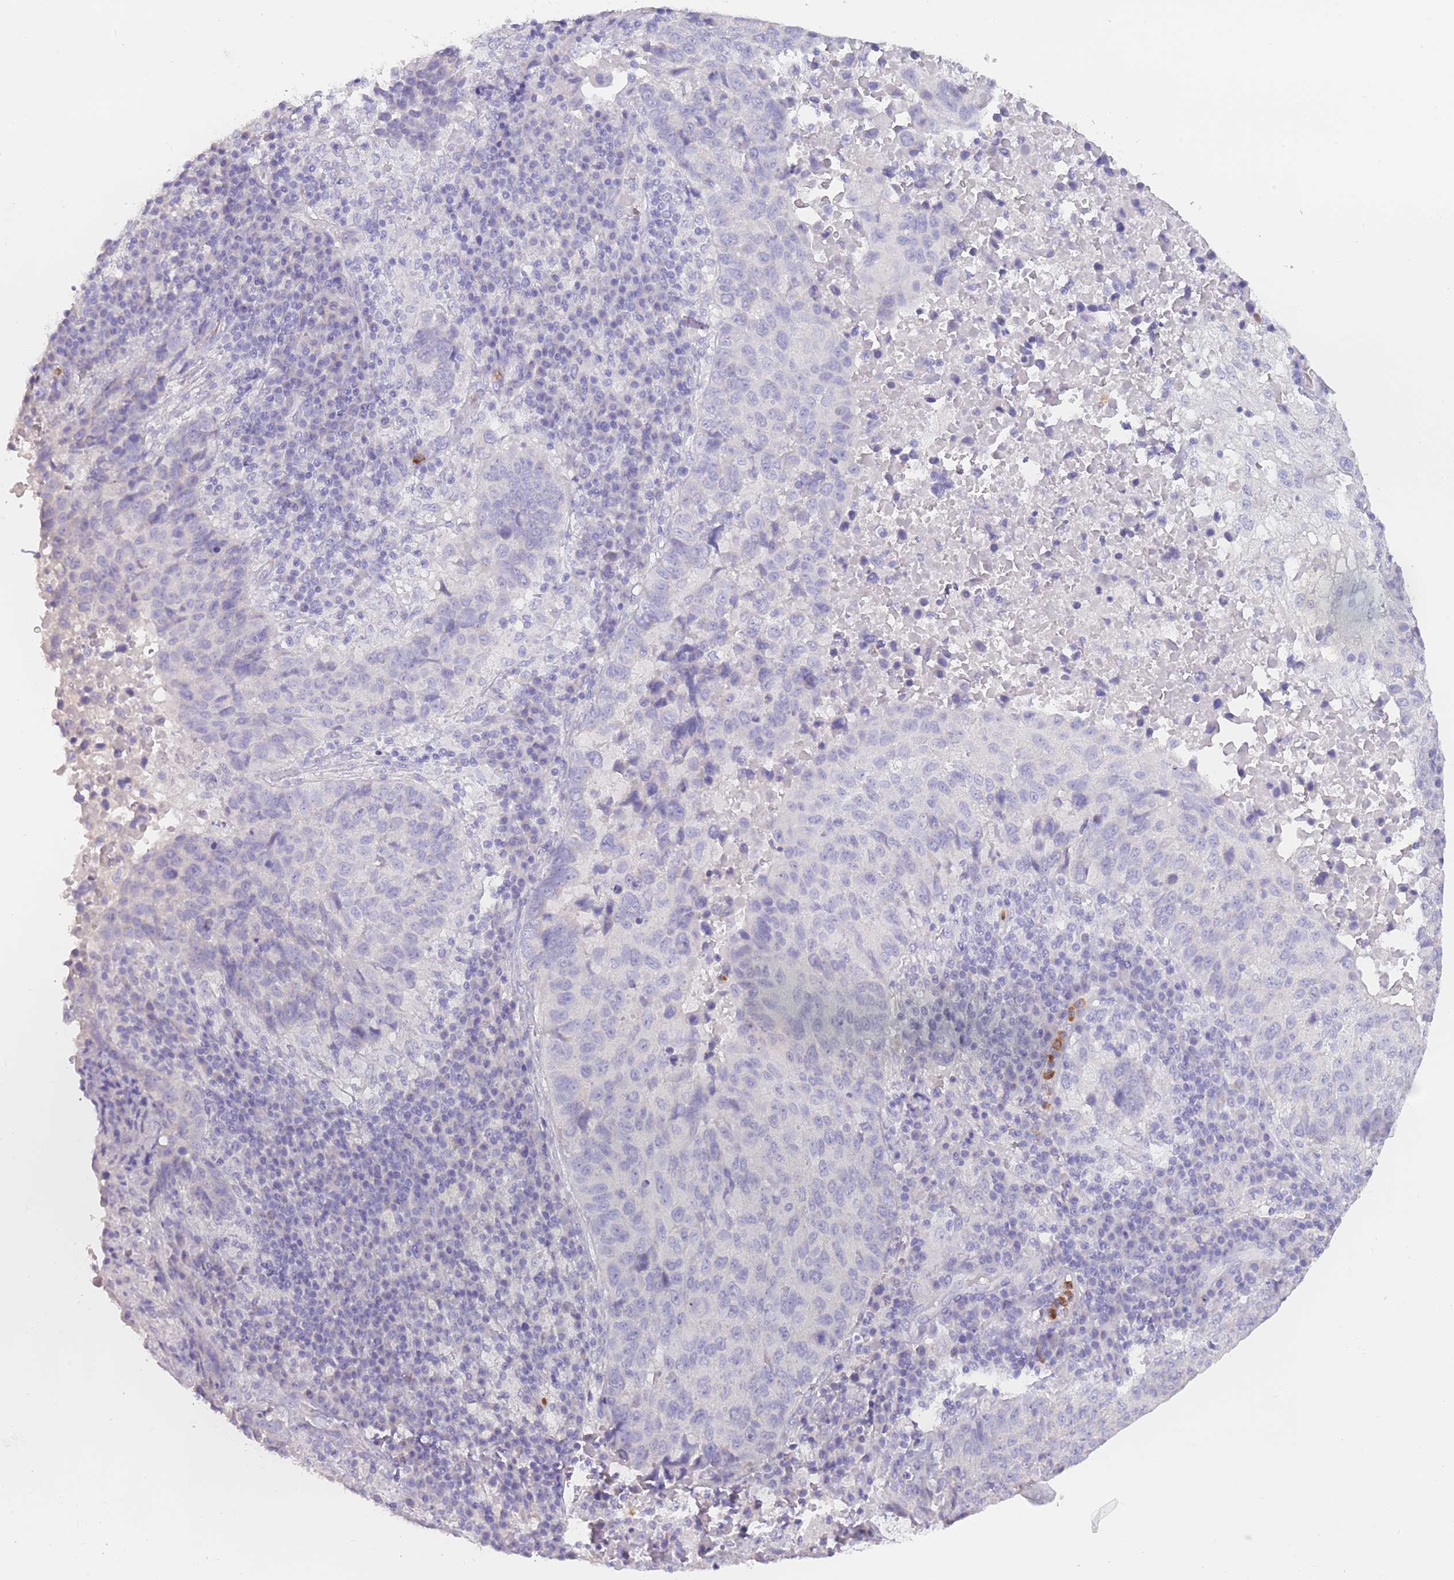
{"staining": {"intensity": "negative", "quantity": "none", "location": "none"}, "tissue": "lung cancer", "cell_type": "Tumor cells", "image_type": "cancer", "snomed": [{"axis": "morphology", "description": "Squamous cell carcinoma, NOS"}, {"axis": "topography", "description": "Lung"}], "caption": "This is a histopathology image of immunohistochemistry staining of lung squamous cell carcinoma, which shows no expression in tumor cells.", "gene": "ZNF627", "patient": {"sex": "male", "age": 73}}